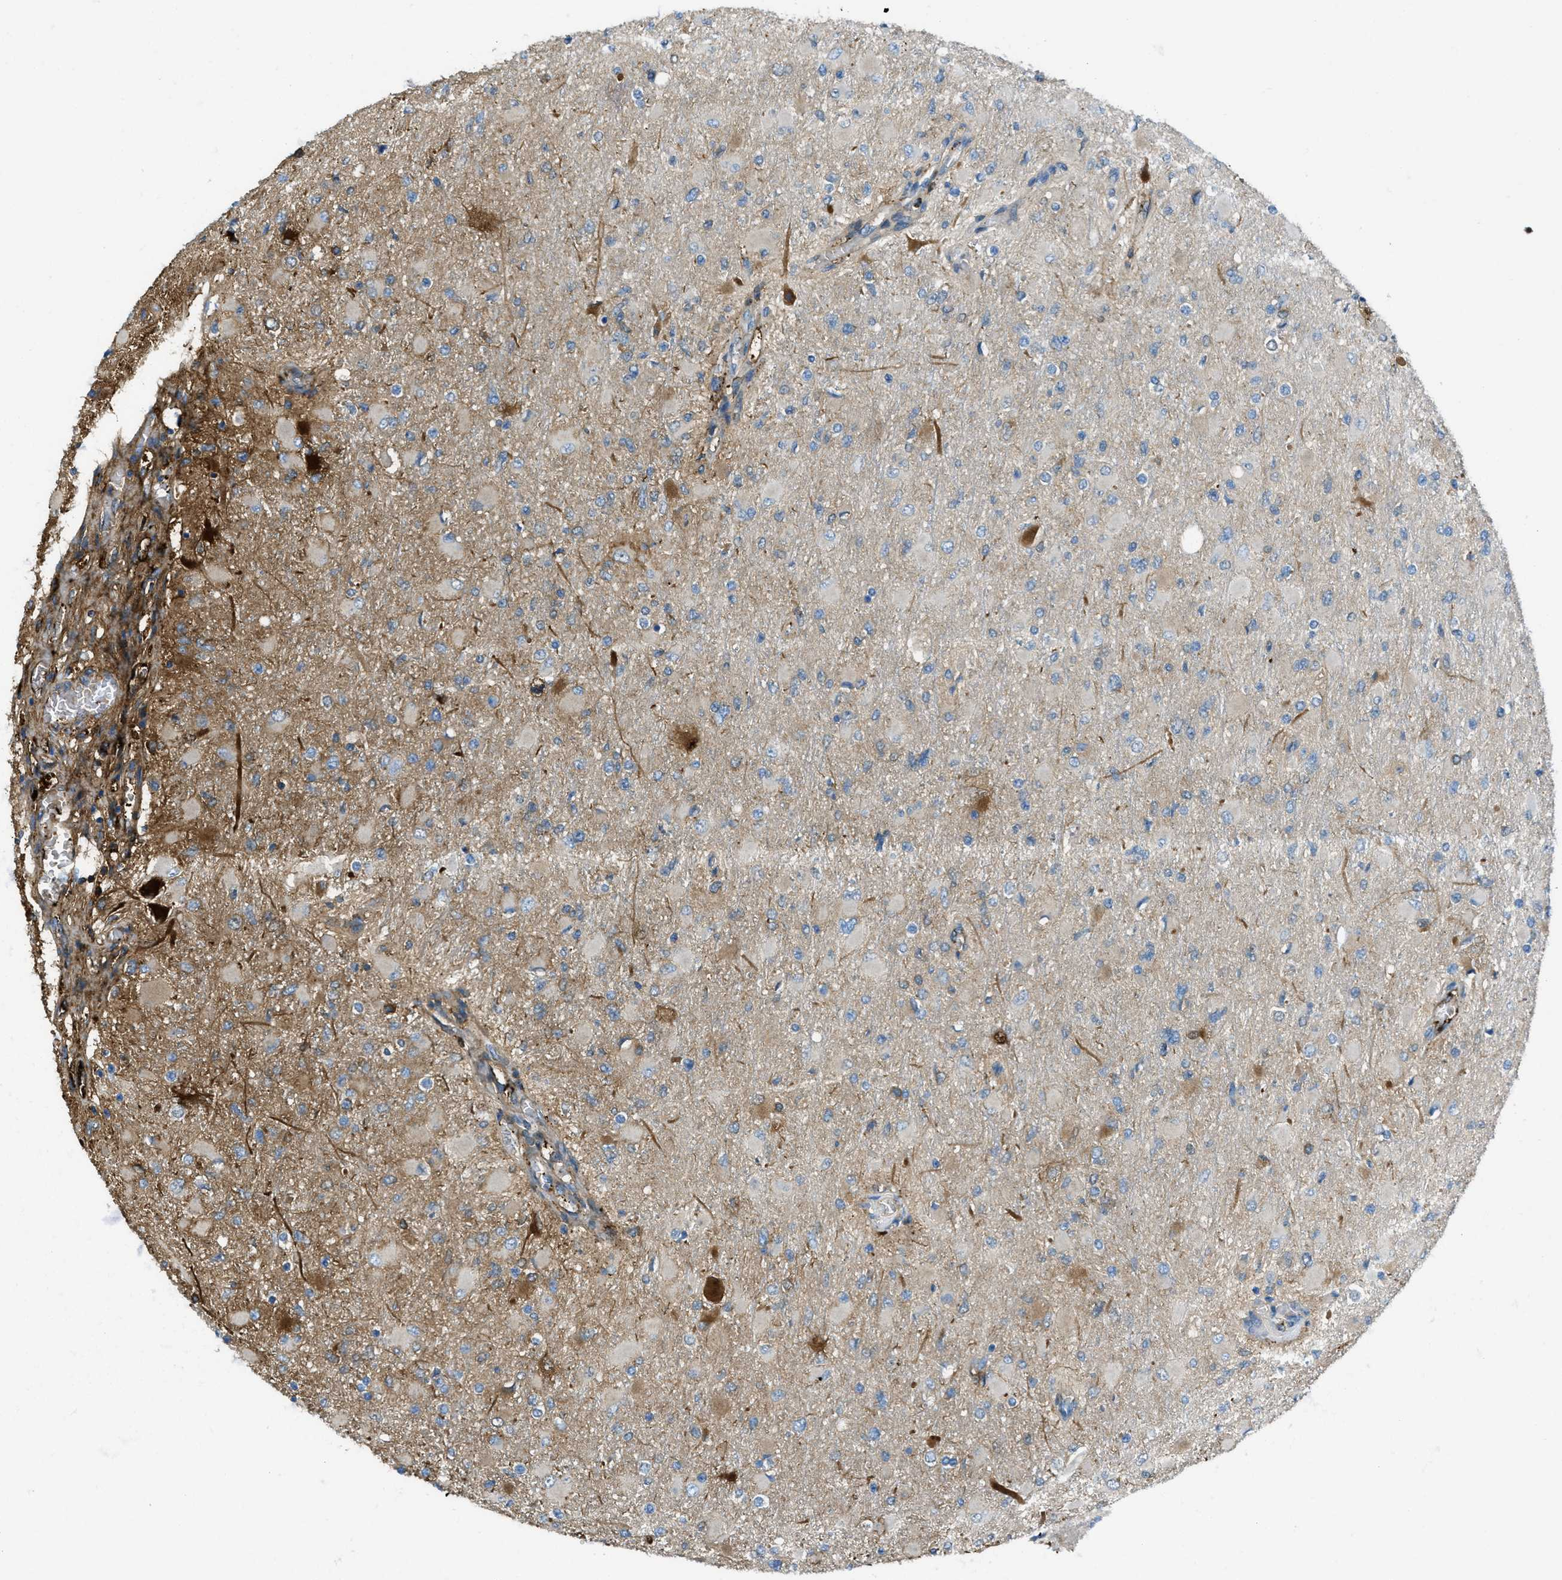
{"staining": {"intensity": "weak", "quantity": "25%-75%", "location": "cytoplasmic/membranous"}, "tissue": "glioma", "cell_type": "Tumor cells", "image_type": "cancer", "snomed": [{"axis": "morphology", "description": "Glioma, malignant, High grade"}, {"axis": "topography", "description": "Cerebral cortex"}], "caption": "Glioma stained with a brown dye displays weak cytoplasmic/membranous positive positivity in about 25%-75% of tumor cells.", "gene": "TRIM59", "patient": {"sex": "female", "age": 36}}